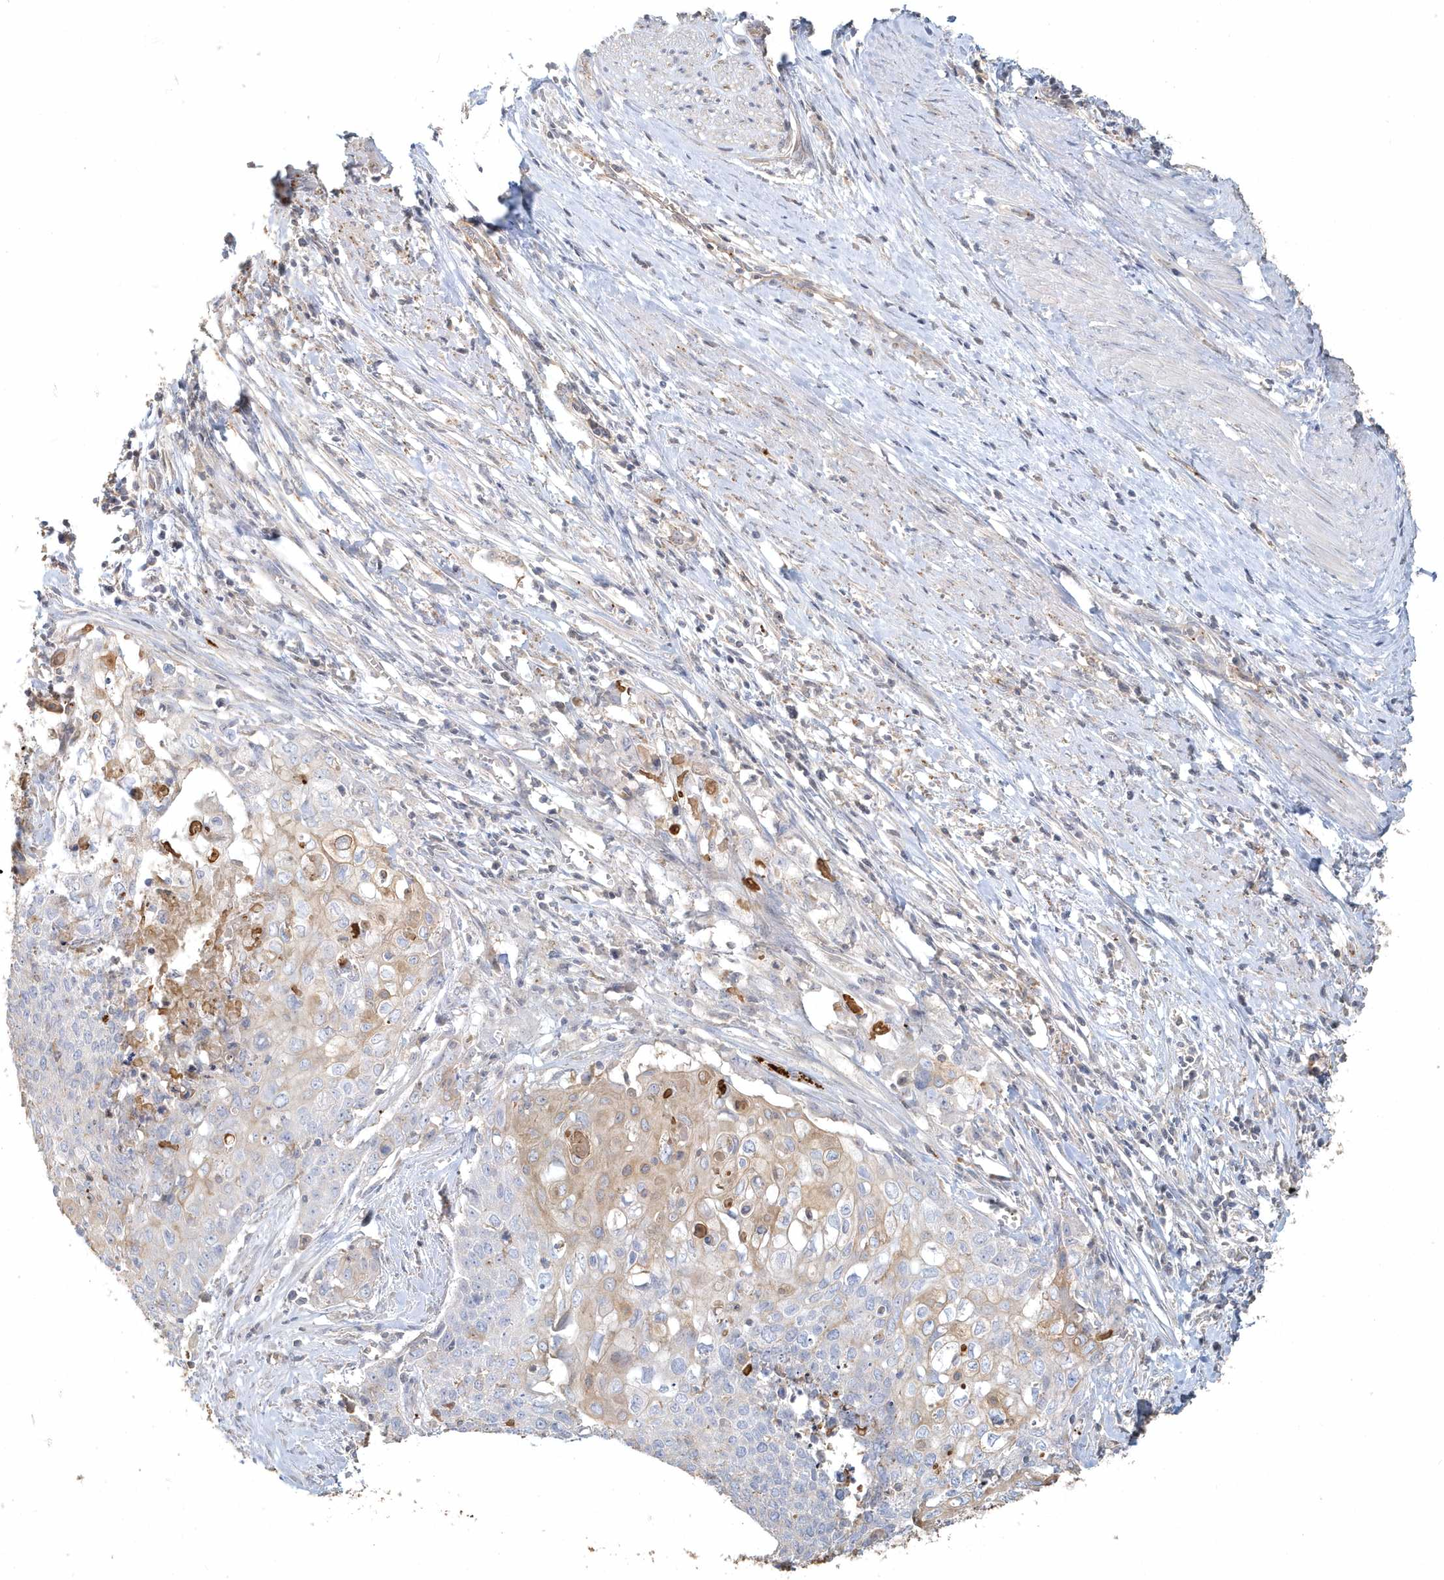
{"staining": {"intensity": "weak", "quantity": "<25%", "location": "cytoplasmic/membranous"}, "tissue": "cervical cancer", "cell_type": "Tumor cells", "image_type": "cancer", "snomed": [{"axis": "morphology", "description": "Squamous cell carcinoma, NOS"}, {"axis": "topography", "description": "Cervix"}], "caption": "Image shows no protein positivity in tumor cells of squamous cell carcinoma (cervical) tissue.", "gene": "MMRN1", "patient": {"sex": "female", "age": 39}}